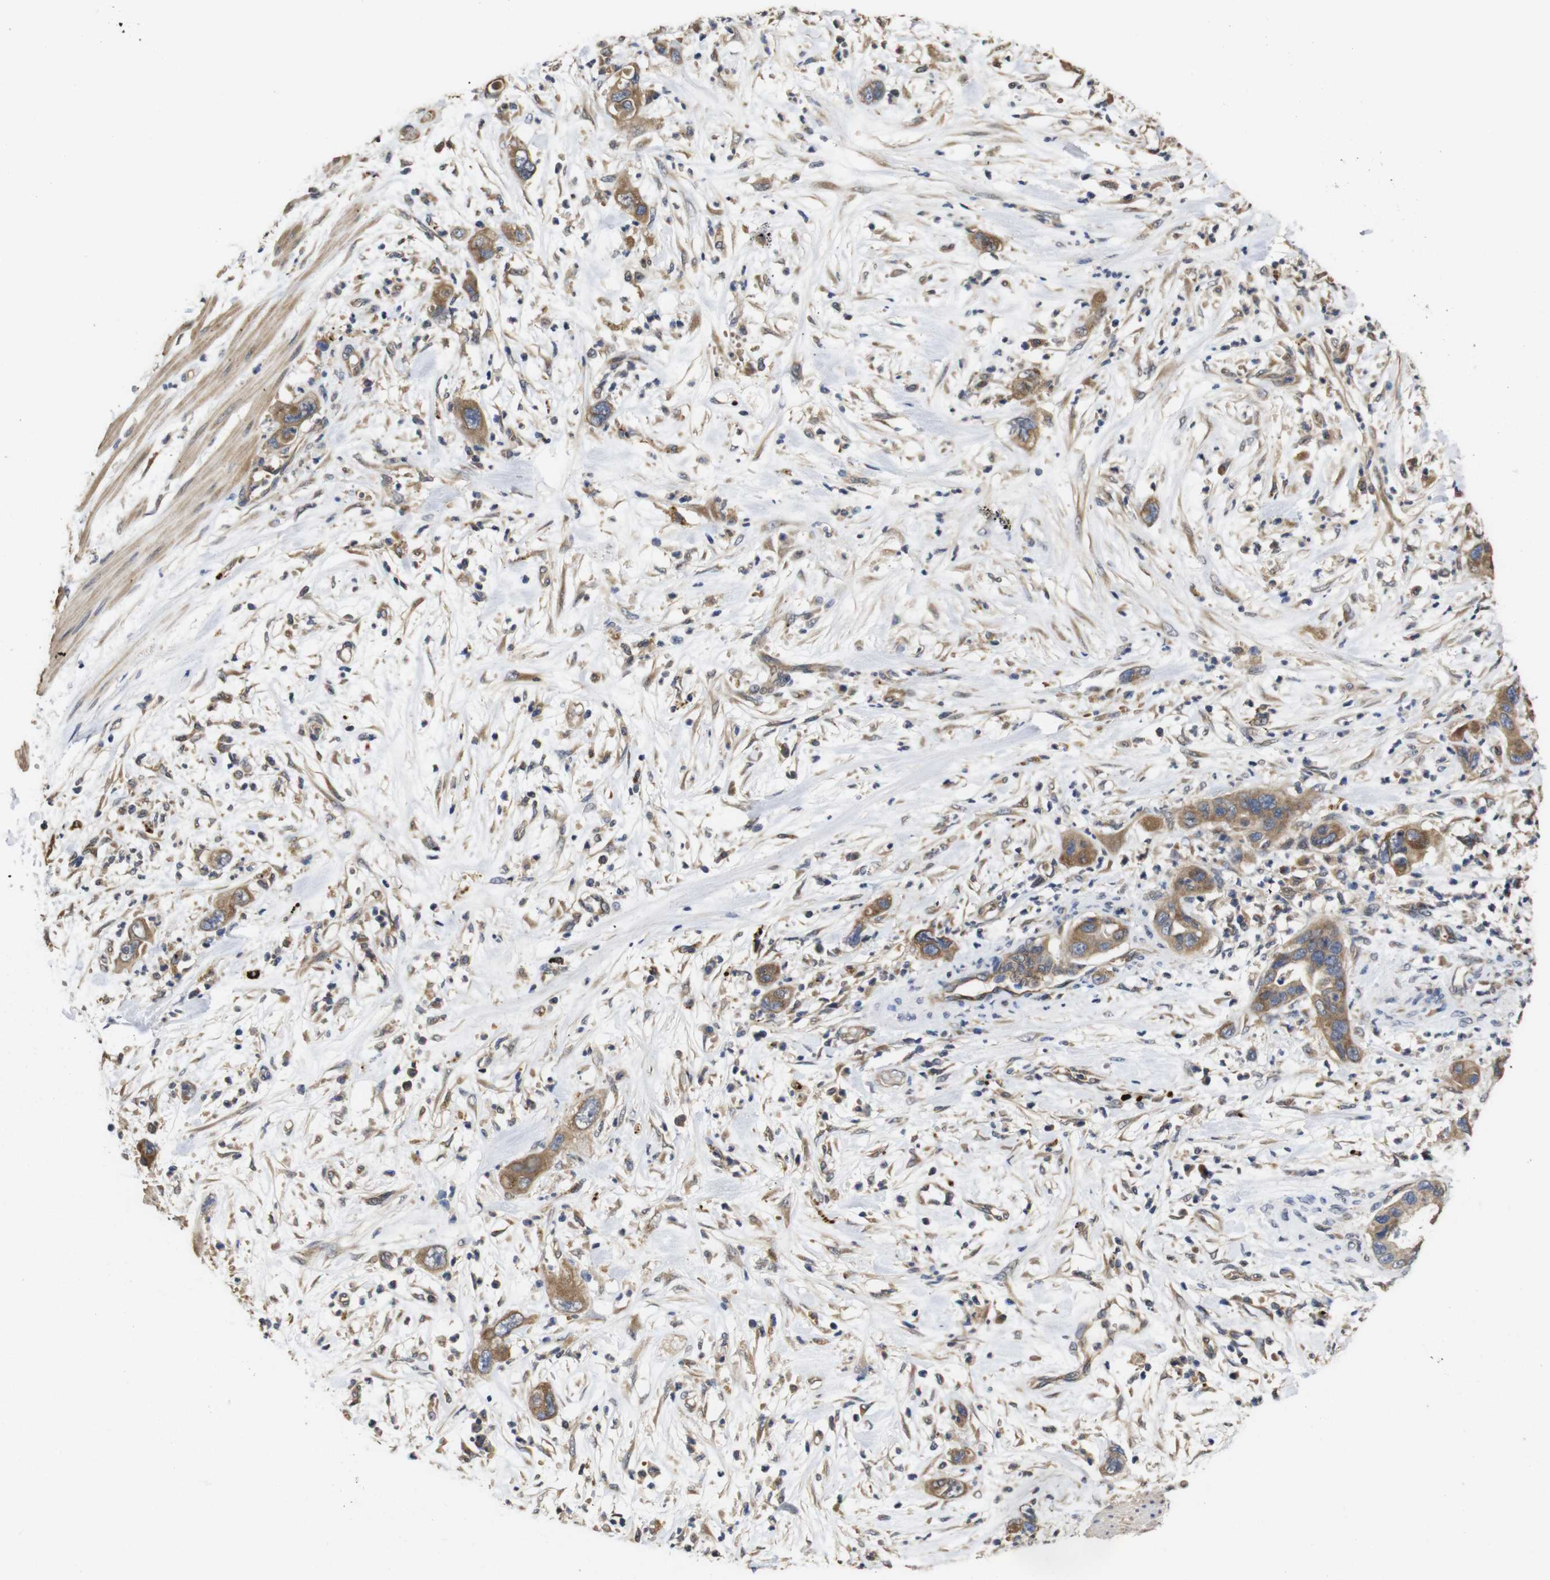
{"staining": {"intensity": "moderate", "quantity": ">75%", "location": "cytoplasmic/membranous"}, "tissue": "pancreatic cancer", "cell_type": "Tumor cells", "image_type": "cancer", "snomed": [{"axis": "morphology", "description": "Adenocarcinoma, NOS"}, {"axis": "topography", "description": "Pancreas"}], "caption": "Pancreatic cancer (adenocarcinoma) tissue shows moderate cytoplasmic/membranous staining in about >75% of tumor cells, visualized by immunohistochemistry. The staining was performed using DAB (3,3'-diaminobenzidine), with brown indicating positive protein expression. Nuclei are stained blue with hematoxylin.", "gene": "PTPN14", "patient": {"sex": "female", "age": 71}}